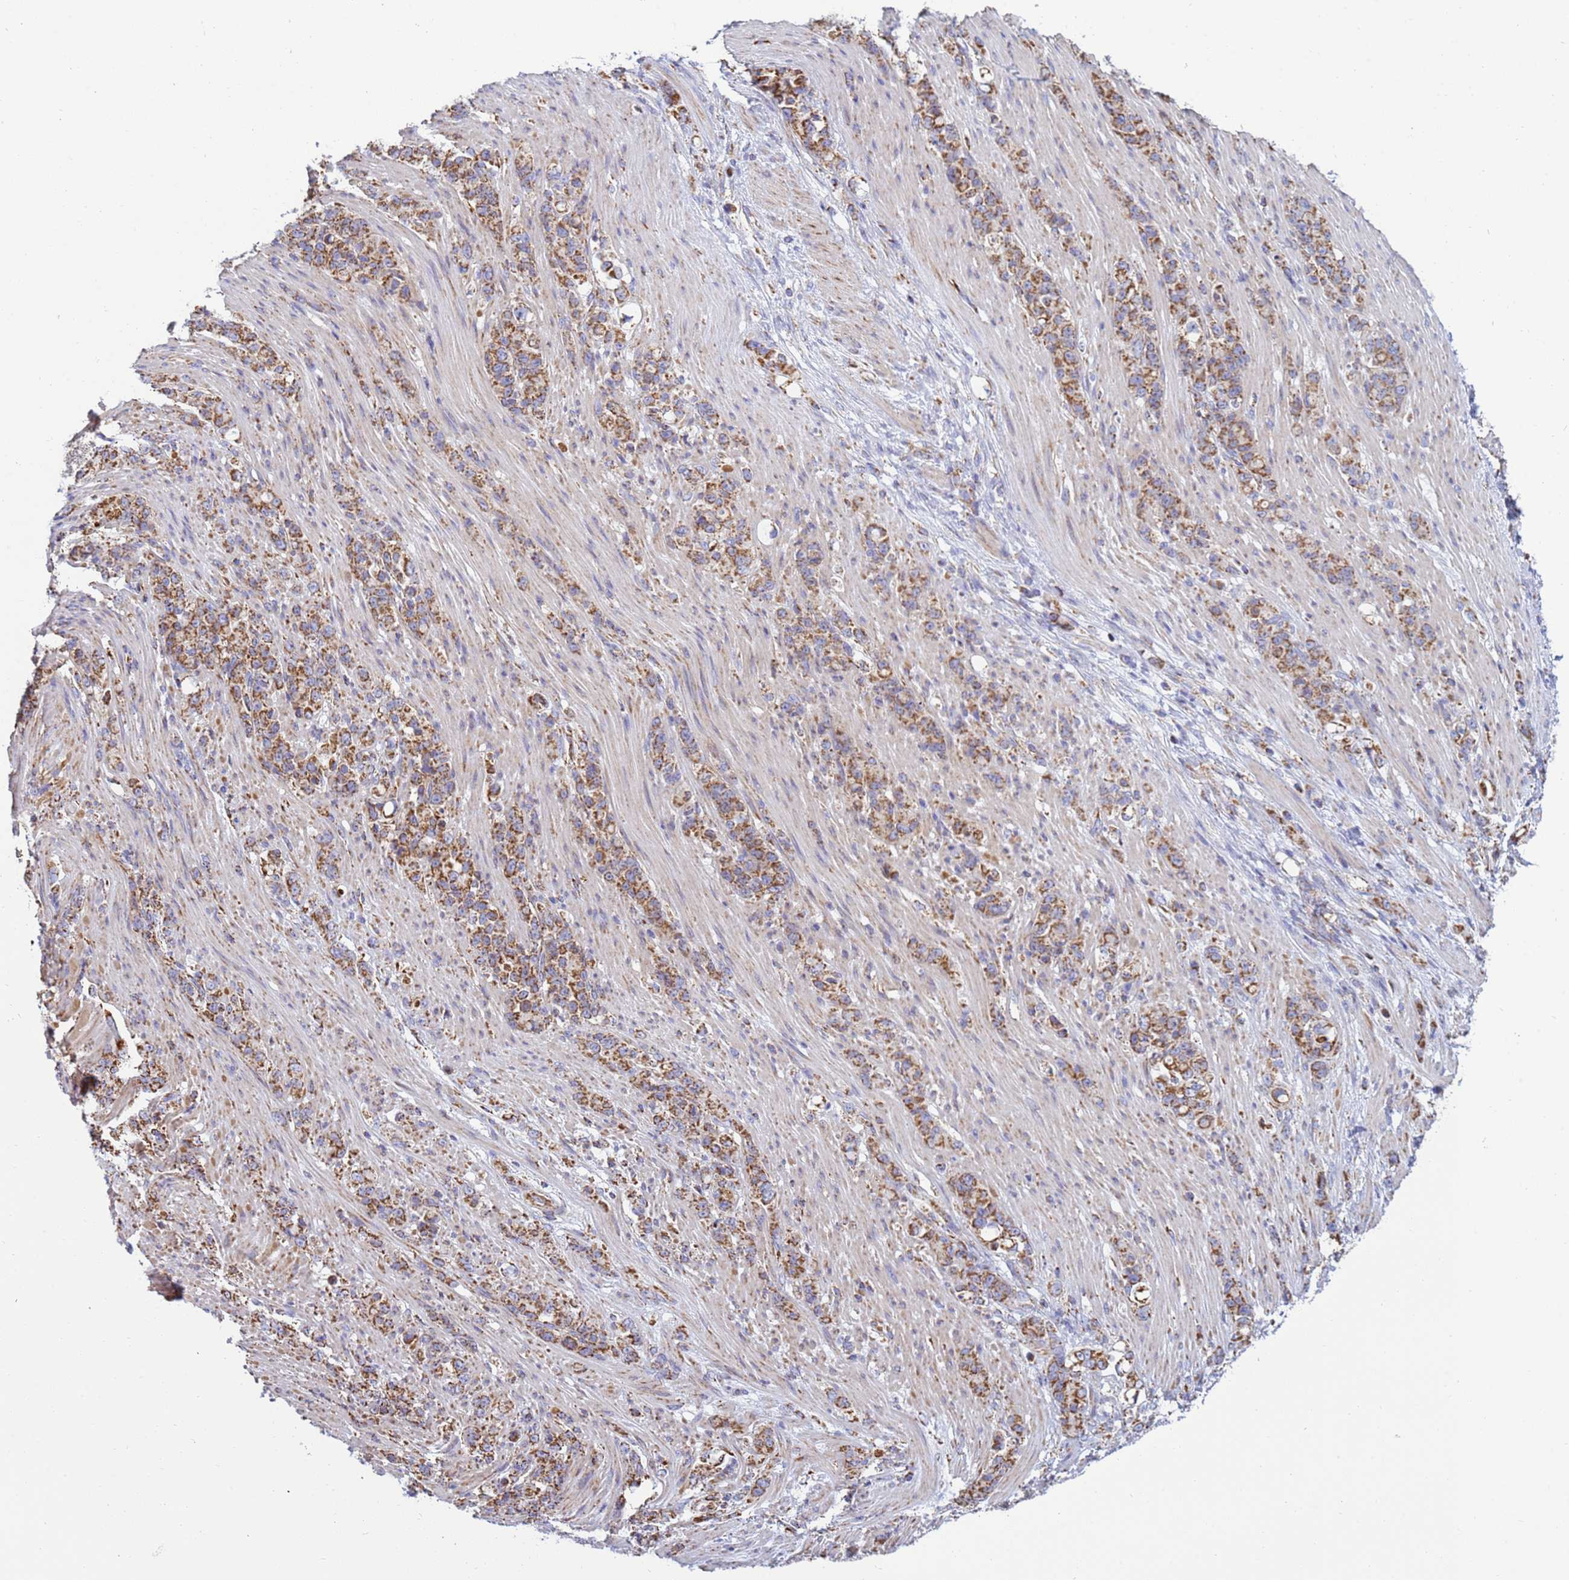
{"staining": {"intensity": "moderate", "quantity": ">75%", "location": "cytoplasmic/membranous"}, "tissue": "stomach cancer", "cell_type": "Tumor cells", "image_type": "cancer", "snomed": [{"axis": "morphology", "description": "Normal tissue, NOS"}, {"axis": "morphology", "description": "Adenocarcinoma, NOS"}, {"axis": "topography", "description": "Stomach"}], "caption": "Immunohistochemical staining of stomach cancer (adenocarcinoma) displays medium levels of moderate cytoplasmic/membranous staining in about >75% of tumor cells.", "gene": "COQ4", "patient": {"sex": "female", "age": 79}}